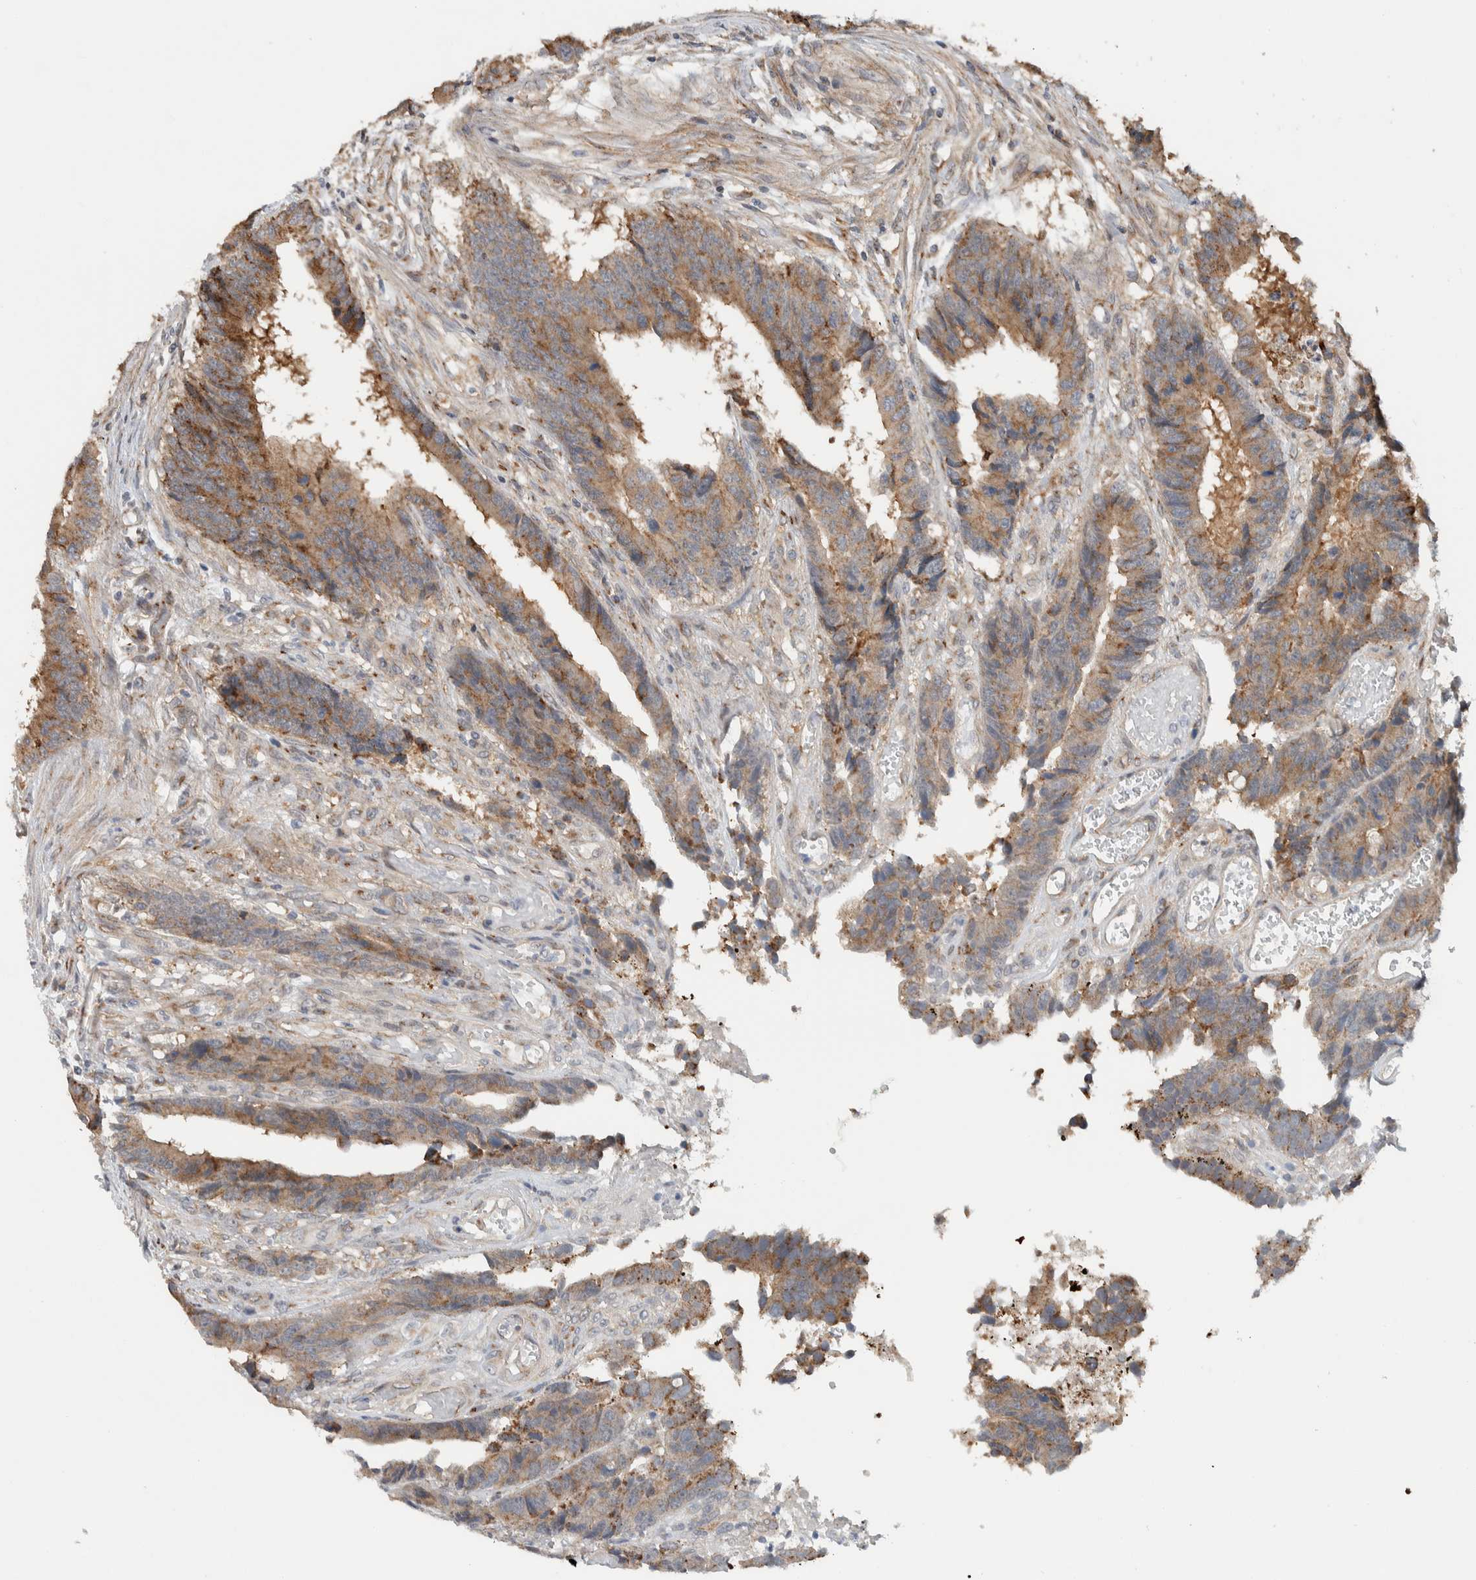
{"staining": {"intensity": "moderate", "quantity": ">75%", "location": "cytoplasmic/membranous"}, "tissue": "colorectal cancer", "cell_type": "Tumor cells", "image_type": "cancer", "snomed": [{"axis": "morphology", "description": "Adenocarcinoma, NOS"}, {"axis": "topography", "description": "Rectum"}], "caption": "The photomicrograph reveals a brown stain indicating the presence of a protein in the cytoplasmic/membranous of tumor cells in colorectal cancer. (DAB = brown stain, brightfield microscopy at high magnification).", "gene": "RERE", "patient": {"sex": "male", "age": 84}}